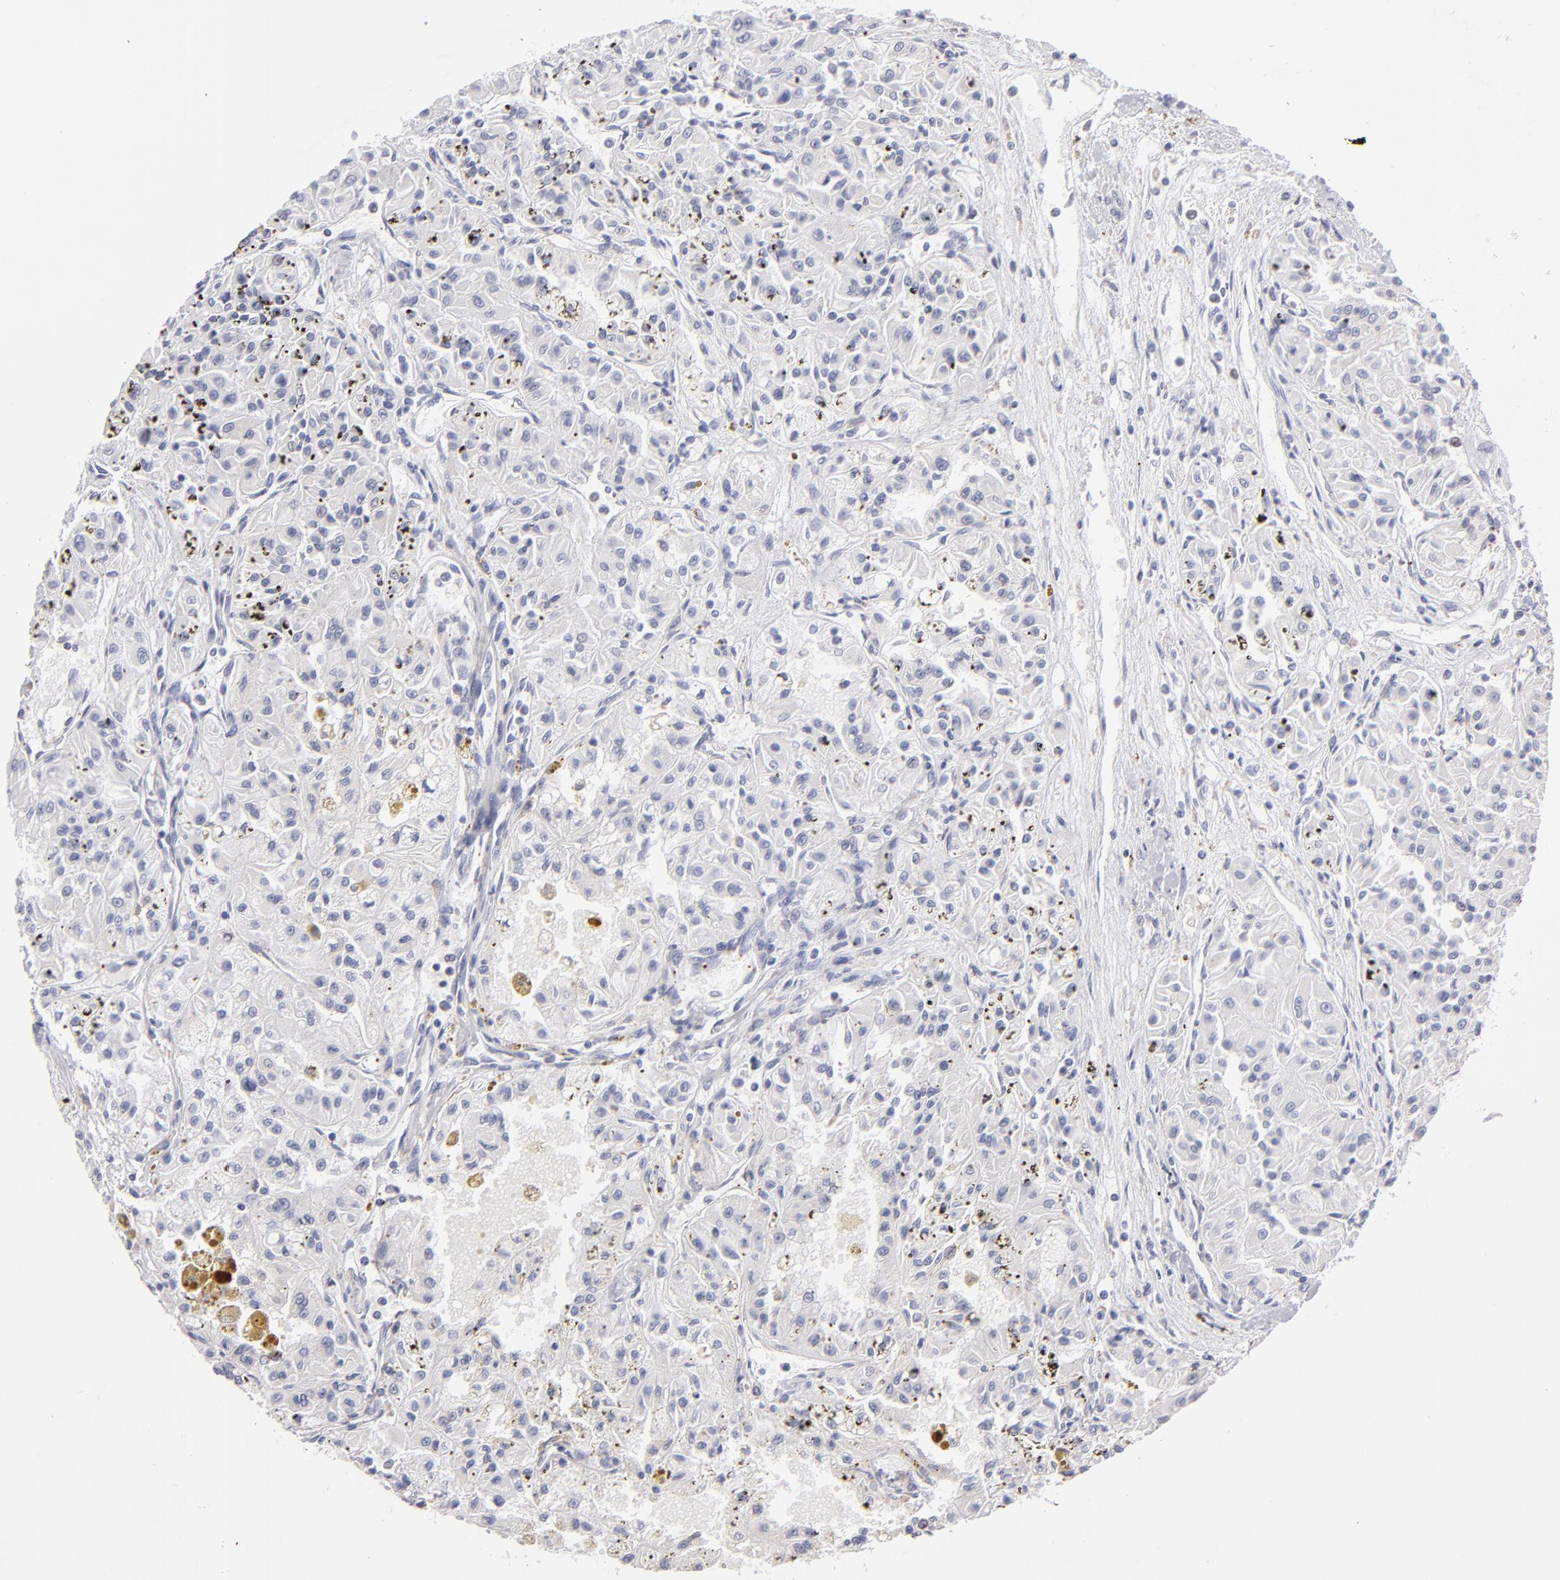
{"staining": {"intensity": "negative", "quantity": "none", "location": "none"}, "tissue": "renal cancer", "cell_type": "Tumor cells", "image_type": "cancer", "snomed": [{"axis": "morphology", "description": "Adenocarcinoma, NOS"}, {"axis": "topography", "description": "Kidney"}], "caption": "Renal cancer (adenocarcinoma) stained for a protein using immunohistochemistry (IHC) reveals no staining tumor cells.", "gene": "CALR", "patient": {"sex": "male", "age": 78}}